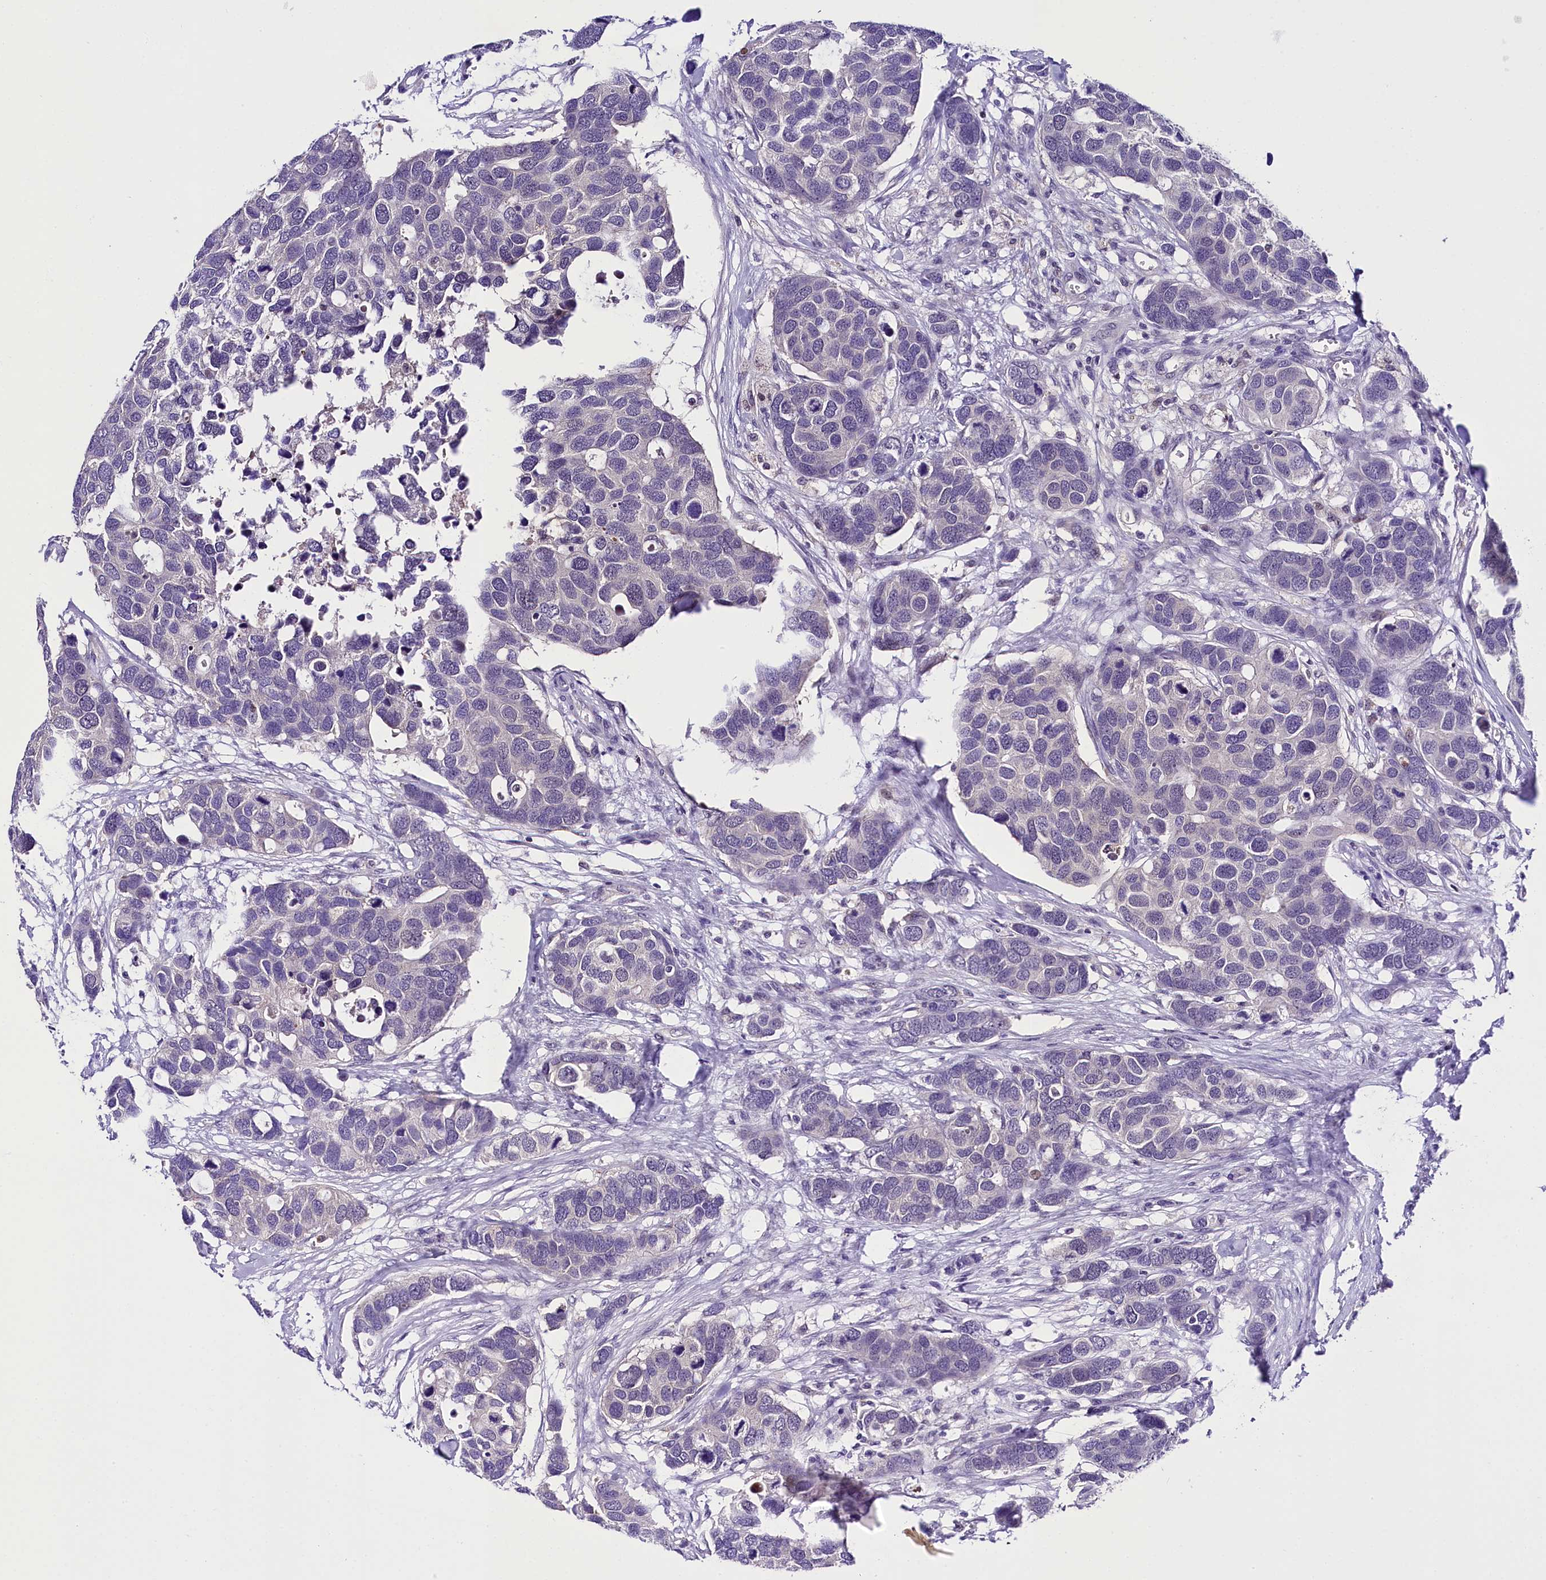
{"staining": {"intensity": "negative", "quantity": "none", "location": "none"}, "tissue": "breast cancer", "cell_type": "Tumor cells", "image_type": "cancer", "snomed": [{"axis": "morphology", "description": "Duct carcinoma"}, {"axis": "topography", "description": "Breast"}], "caption": "Breast infiltrating ductal carcinoma was stained to show a protein in brown. There is no significant expression in tumor cells.", "gene": "IQCN", "patient": {"sex": "female", "age": 83}}